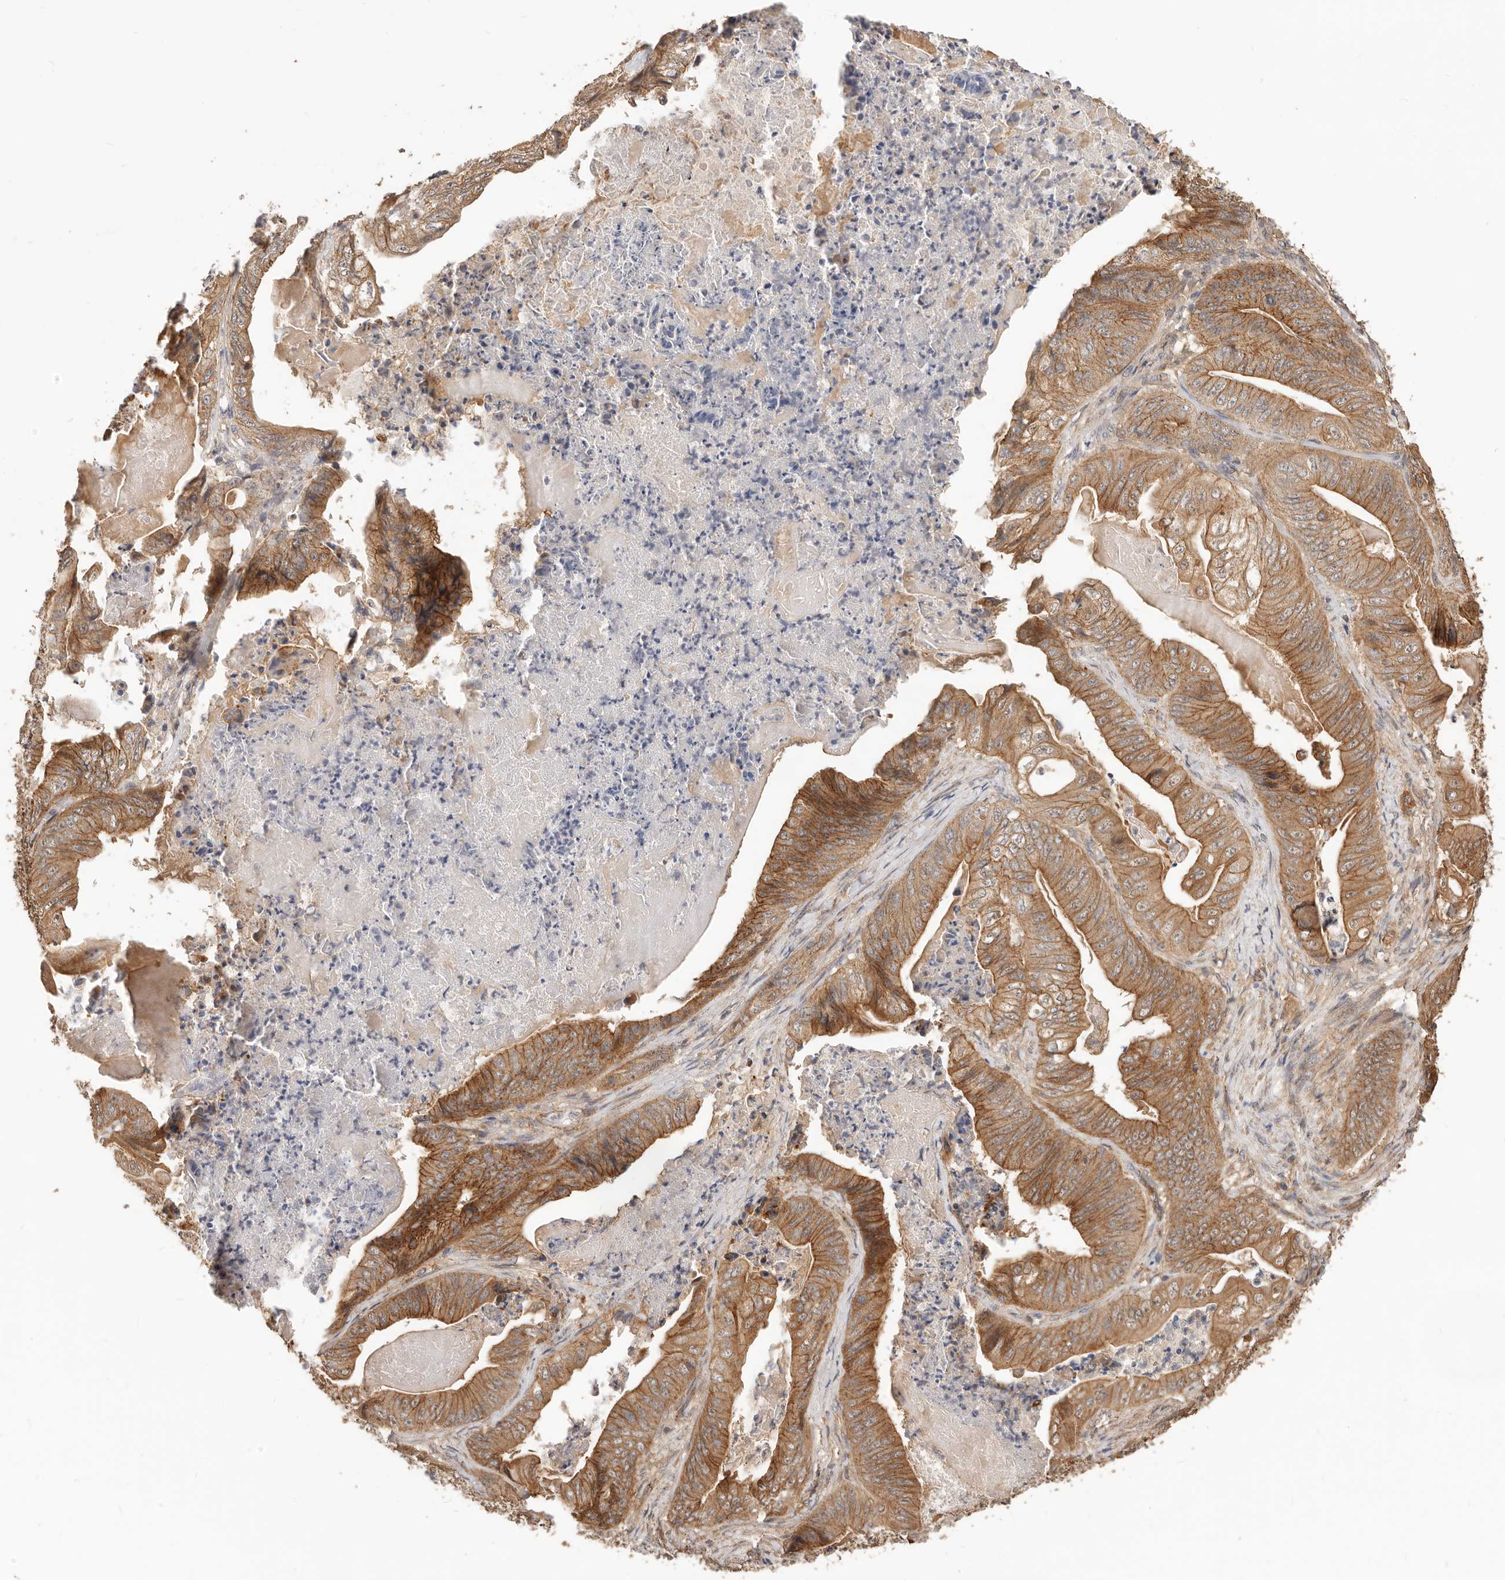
{"staining": {"intensity": "moderate", "quantity": ">75%", "location": "cytoplasmic/membranous"}, "tissue": "stomach cancer", "cell_type": "Tumor cells", "image_type": "cancer", "snomed": [{"axis": "morphology", "description": "Adenocarcinoma, NOS"}, {"axis": "topography", "description": "Stomach"}], "caption": "Immunohistochemistry micrograph of neoplastic tissue: human adenocarcinoma (stomach) stained using IHC exhibits medium levels of moderate protein expression localized specifically in the cytoplasmic/membranous of tumor cells, appearing as a cytoplasmic/membranous brown color.", "gene": "AFDN", "patient": {"sex": "female", "age": 73}}